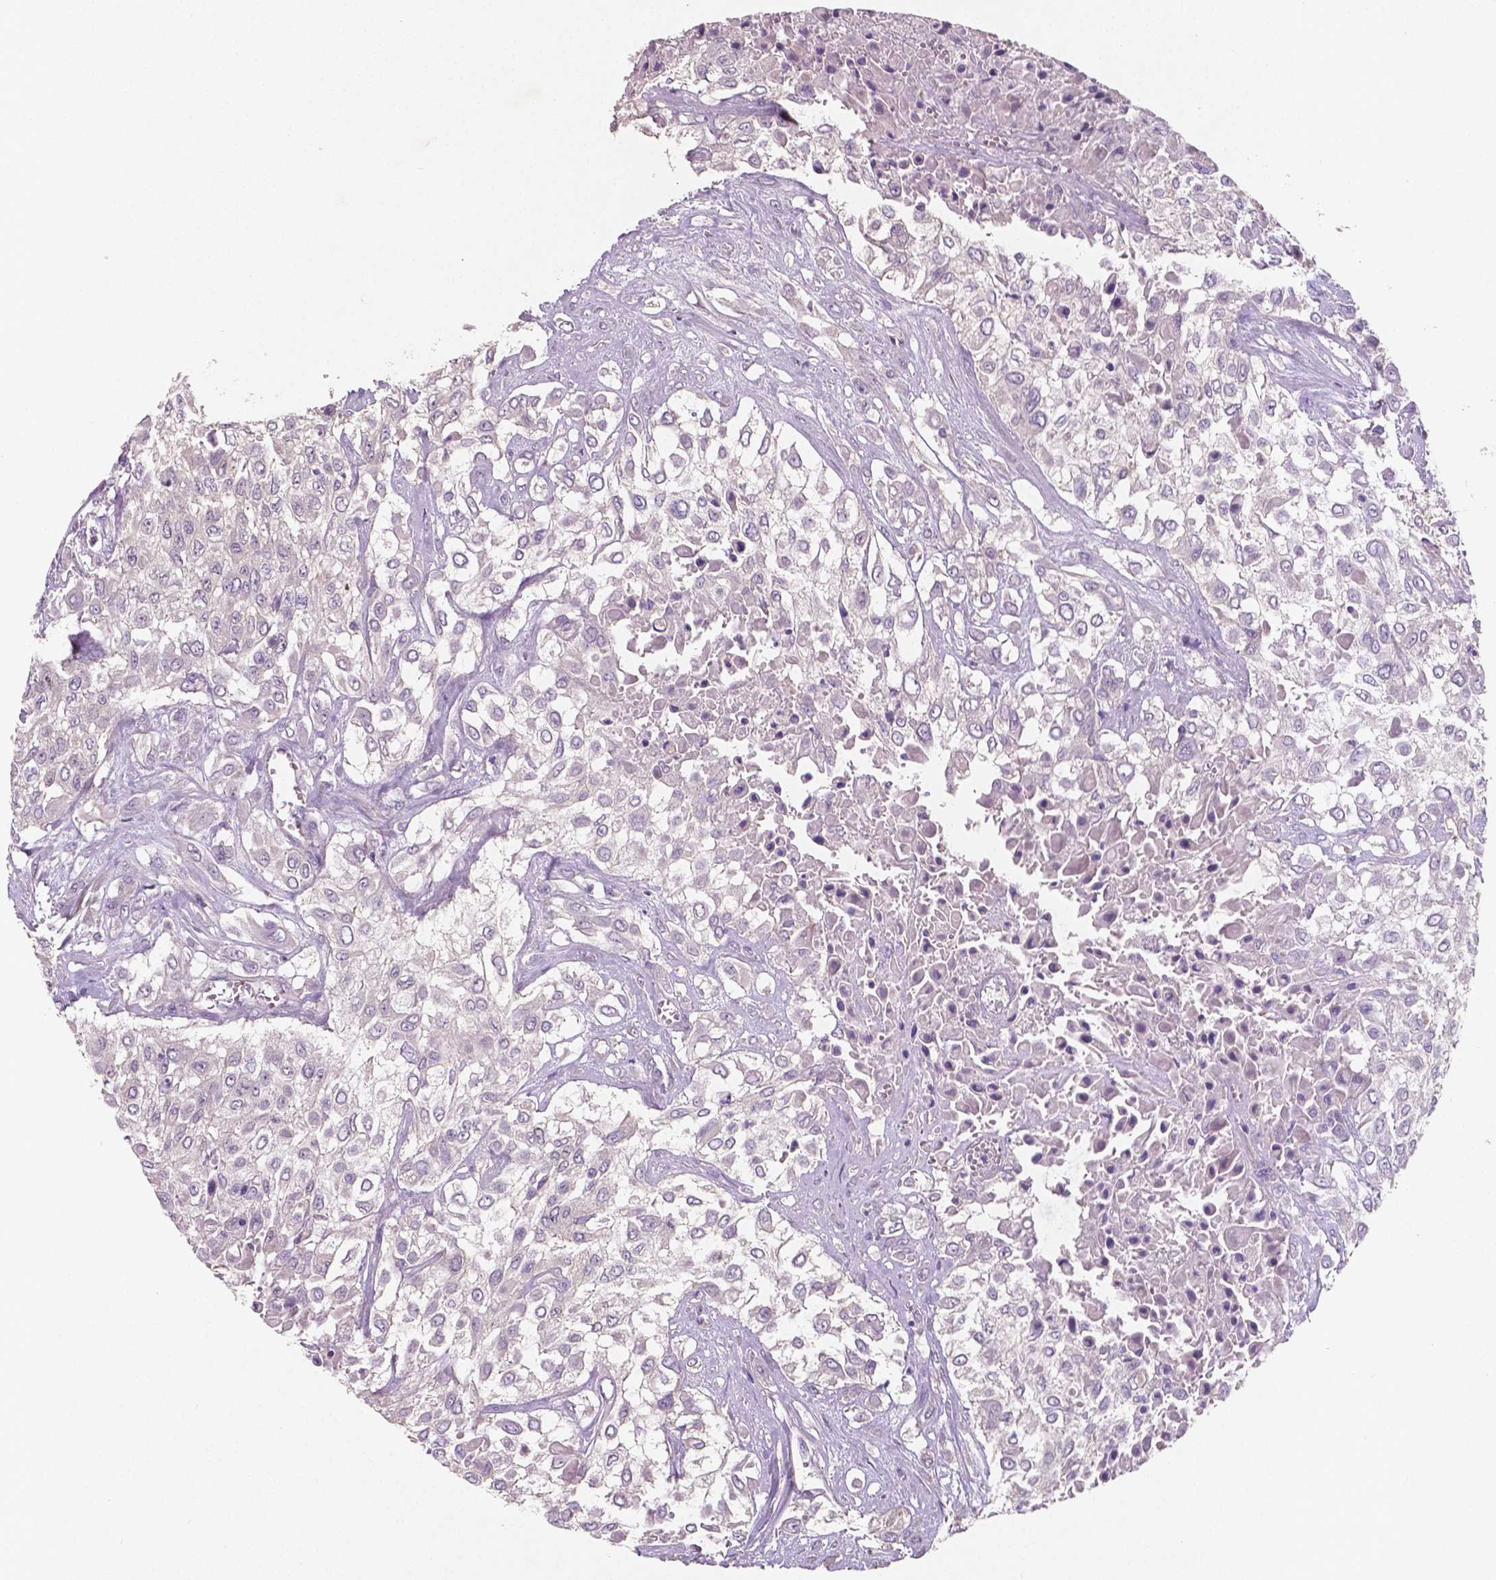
{"staining": {"intensity": "negative", "quantity": "none", "location": "none"}, "tissue": "urothelial cancer", "cell_type": "Tumor cells", "image_type": "cancer", "snomed": [{"axis": "morphology", "description": "Urothelial carcinoma, High grade"}, {"axis": "topography", "description": "Urinary bladder"}], "caption": "Tumor cells are negative for brown protein staining in urothelial cancer.", "gene": "LSM14B", "patient": {"sex": "male", "age": 57}}